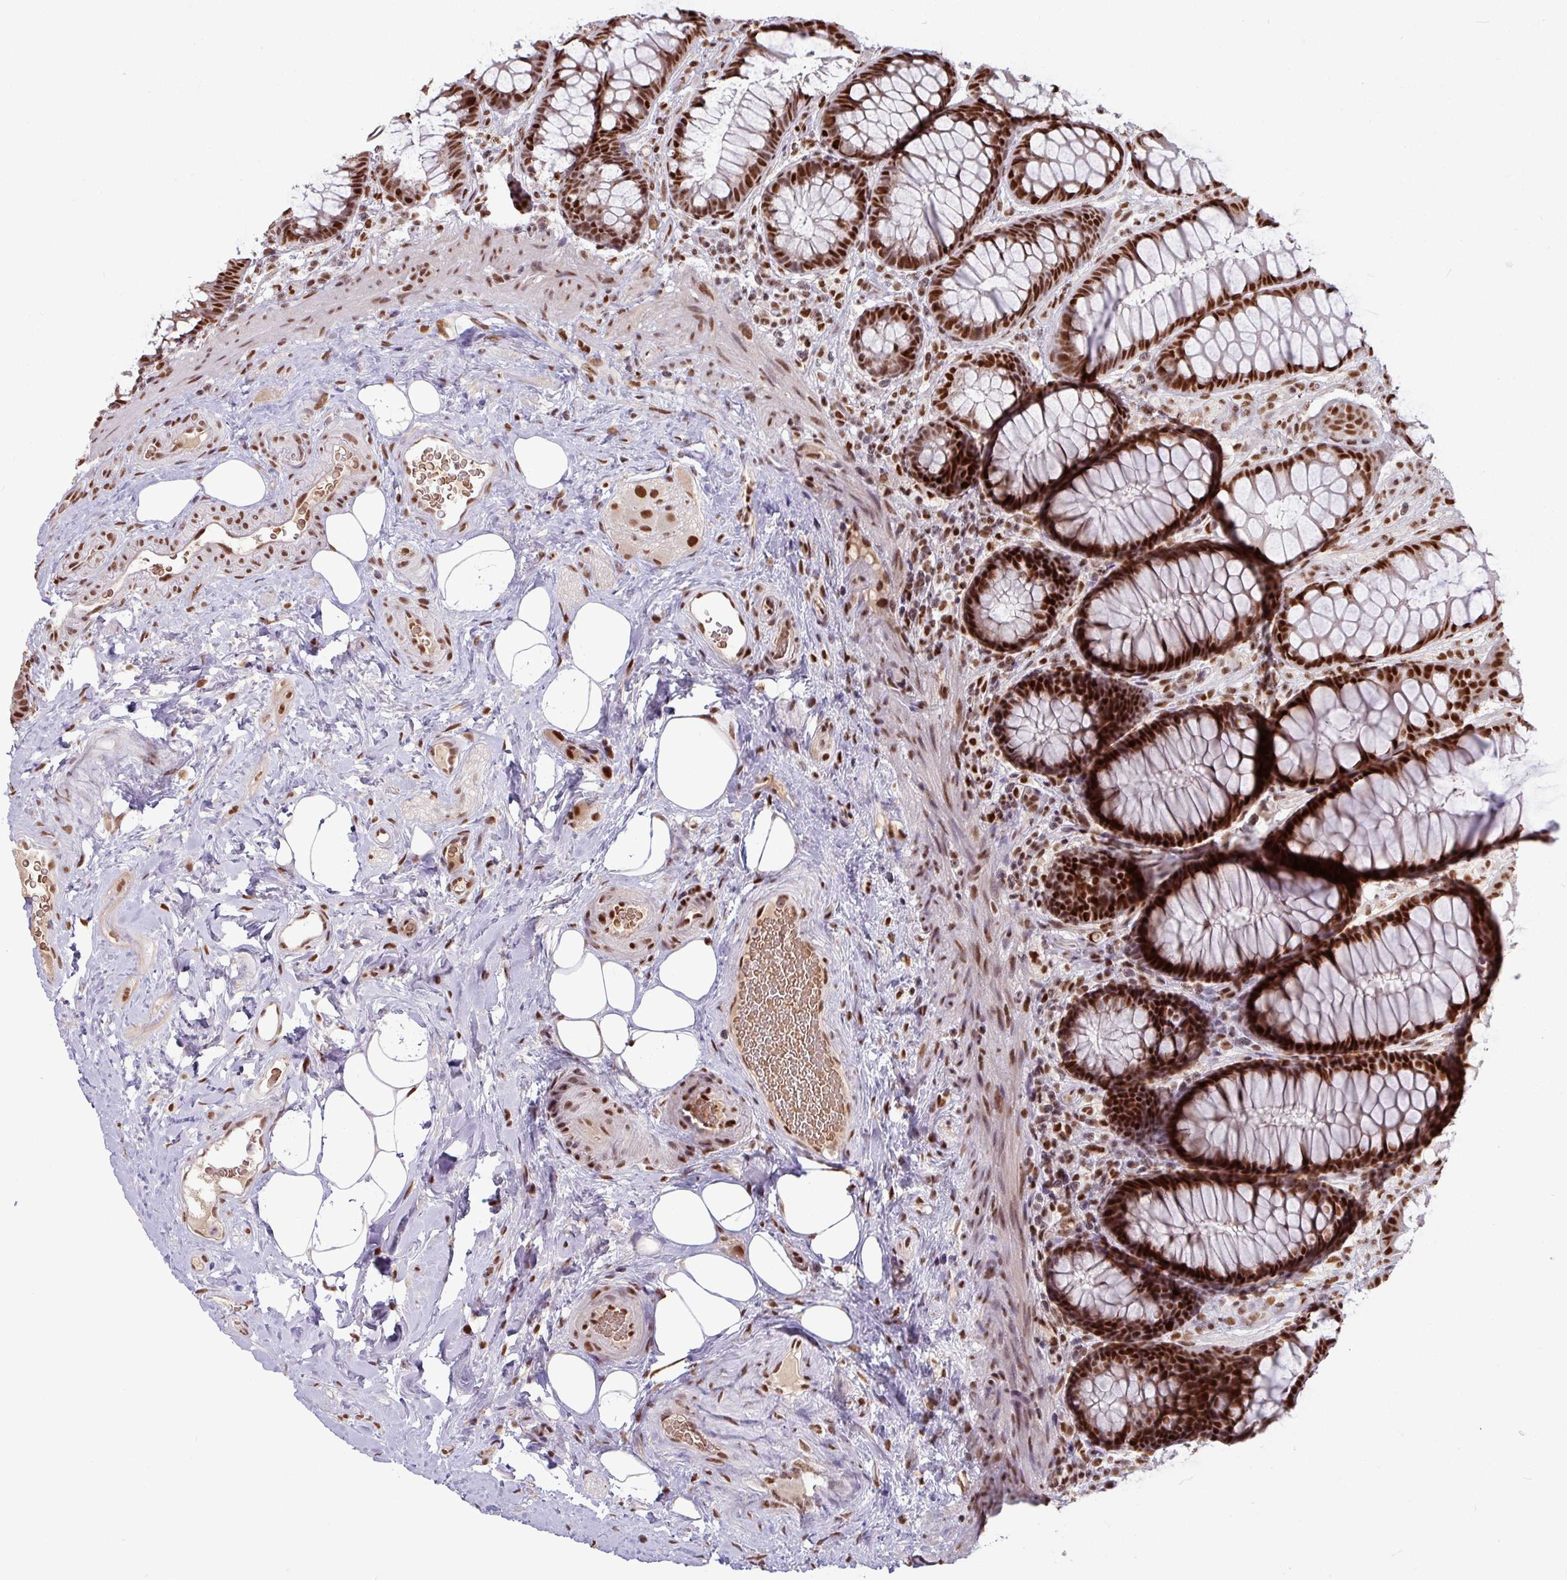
{"staining": {"intensity": "strong", "quantity": ">75%", "location": "nuclear"}, "tissue": "rectum", "cell_type": "Glandular cells", "image_type": "normal", "snomed": [{"axis": "morphology", "description": "Normal tissue, NOS"}, {"axis": "topography", "description": "Rectum"}], "caption": "Immunohistochemistry photomicrograph of normal human rectum stained for a protein (brown), which shows high levels of strong nuclear positivity in about >75% of glandular cells.", "gene": "TDG", "patient": {"sex": "female", "age": 67}}